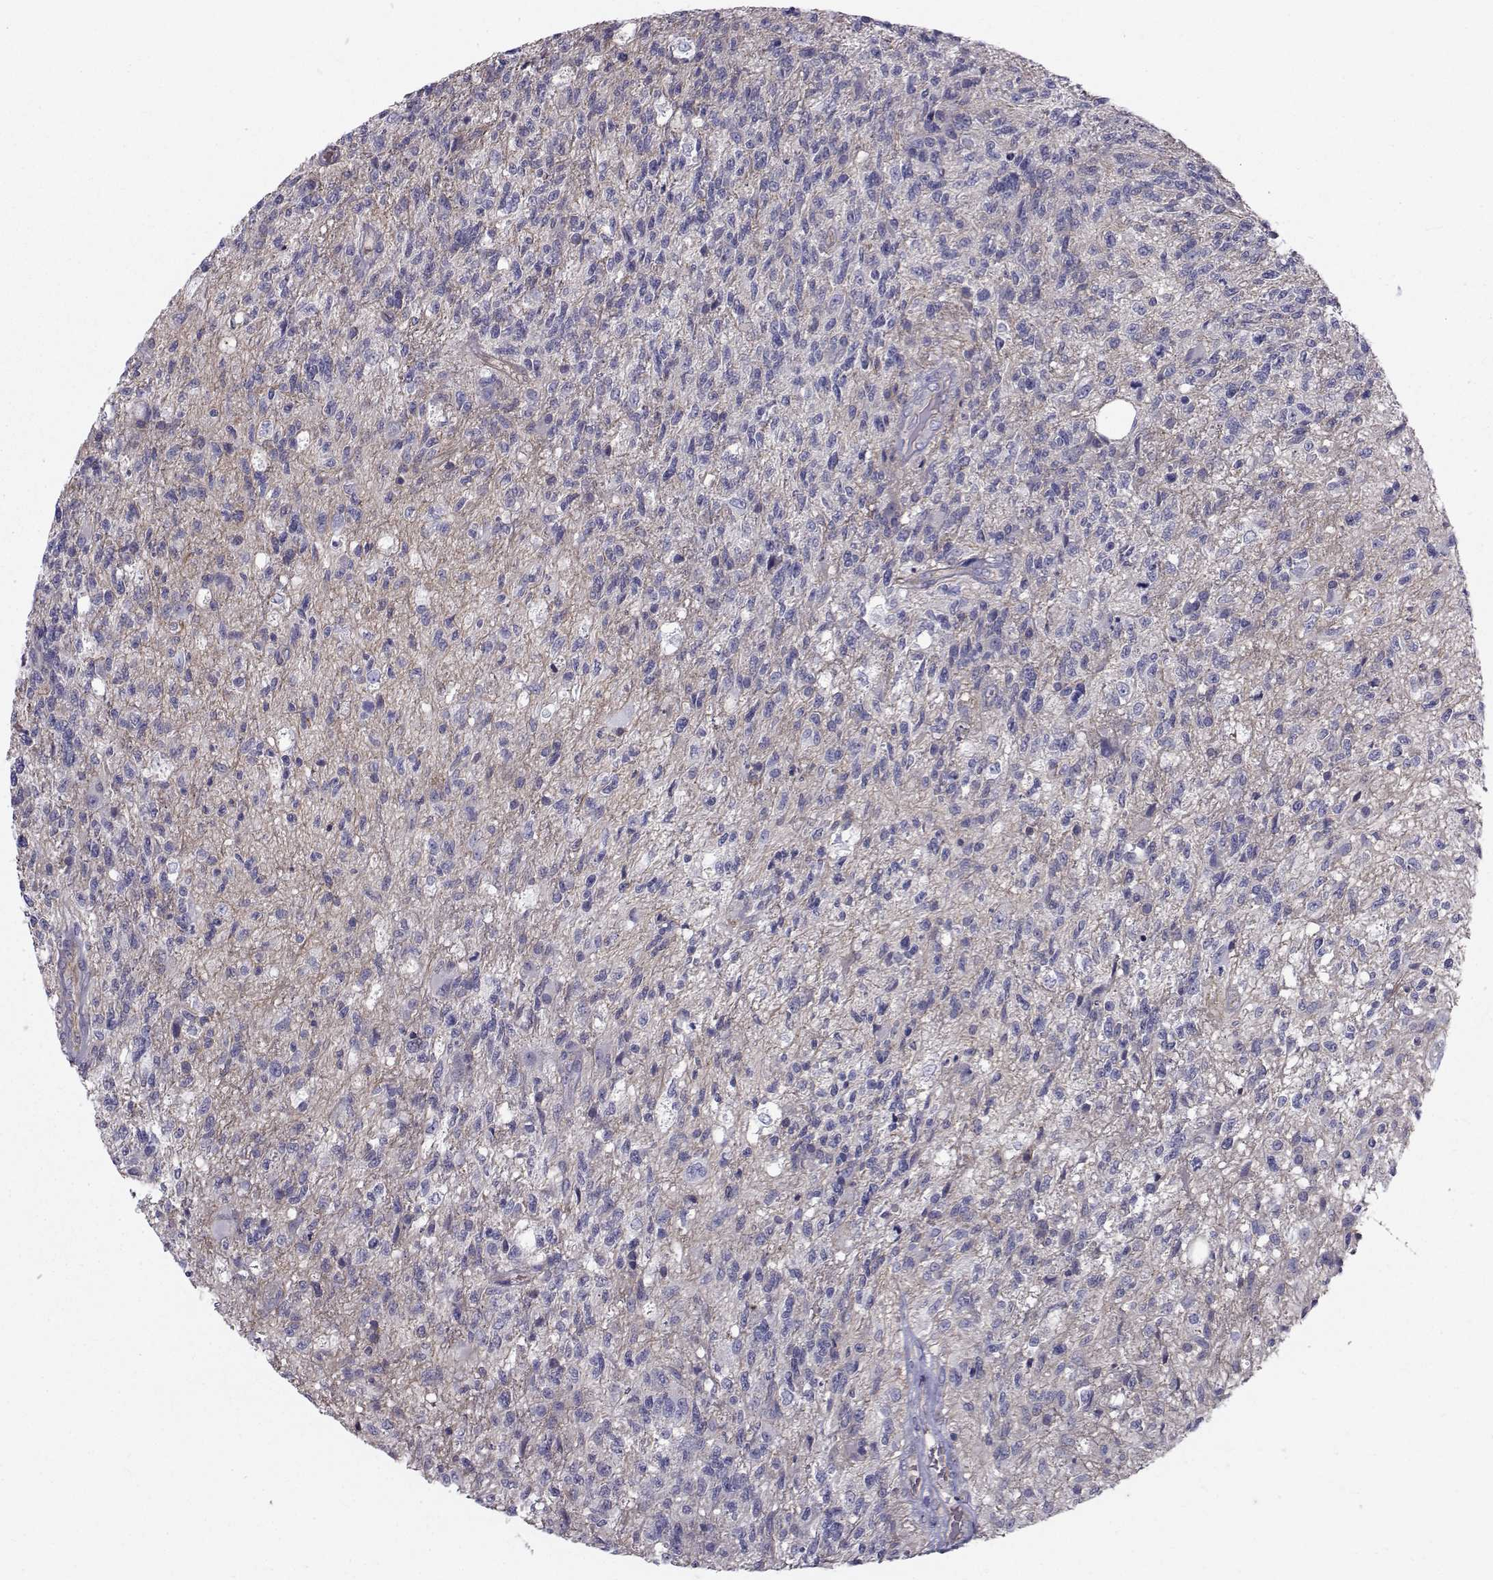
{"staining": {"intensity": "negative", "quantity": "none", "location": "none"}, "tissue": "glioma", "cell_type": "Tumor cells", "image_type": "cancer", "snomed": [{"axis": "morphology", "description": "Glioma, malignant, High grade"}, {"axis": "topography", "description": "Brain"}], "caption": "A micrograph of human malignant glioma (high-grade) is negative for staining in tumor cells.", "gene": "QPCT", "patient": {"sex": "male", "age": 56}}